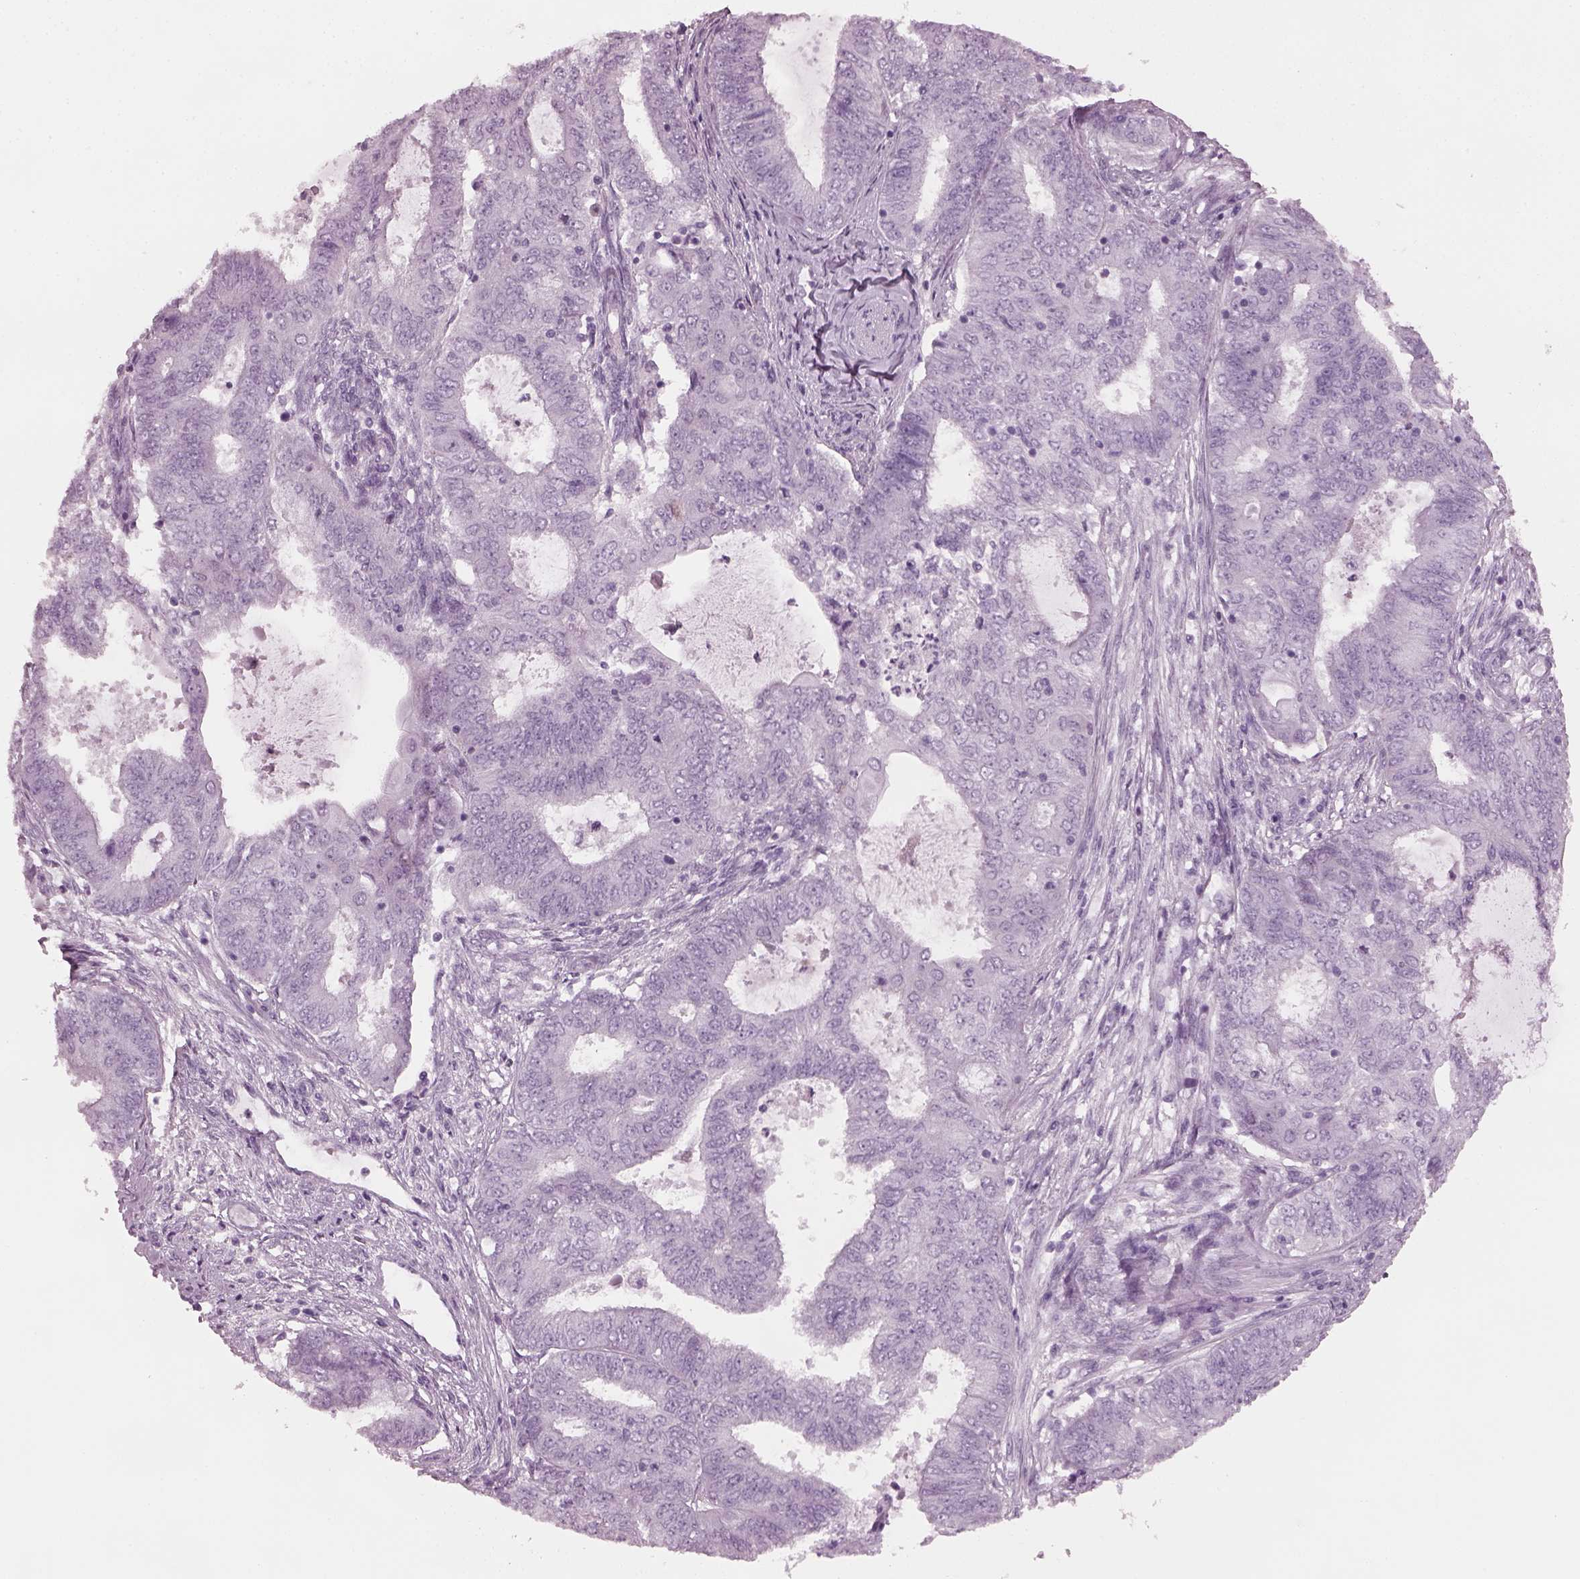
{"staining": {"intensity": "negative", "quantity": "none", "location": "none"}, "tissue": "endometrial cancer", "cell_type": "Tumor cells", "image_type": "cancer", "snomed": [{"axis": "morphology", "description": "Adenocarcinoma, NOS"}, {"axis": "topography", "description": "Endometrium"}], "caption": "Adenocarcinoma (endometrial) was stained to show a protein in brown. There is no significant positivity in tumor cells.", "gene": "PDC", "patient": {"sex": "female", "age": 62}}